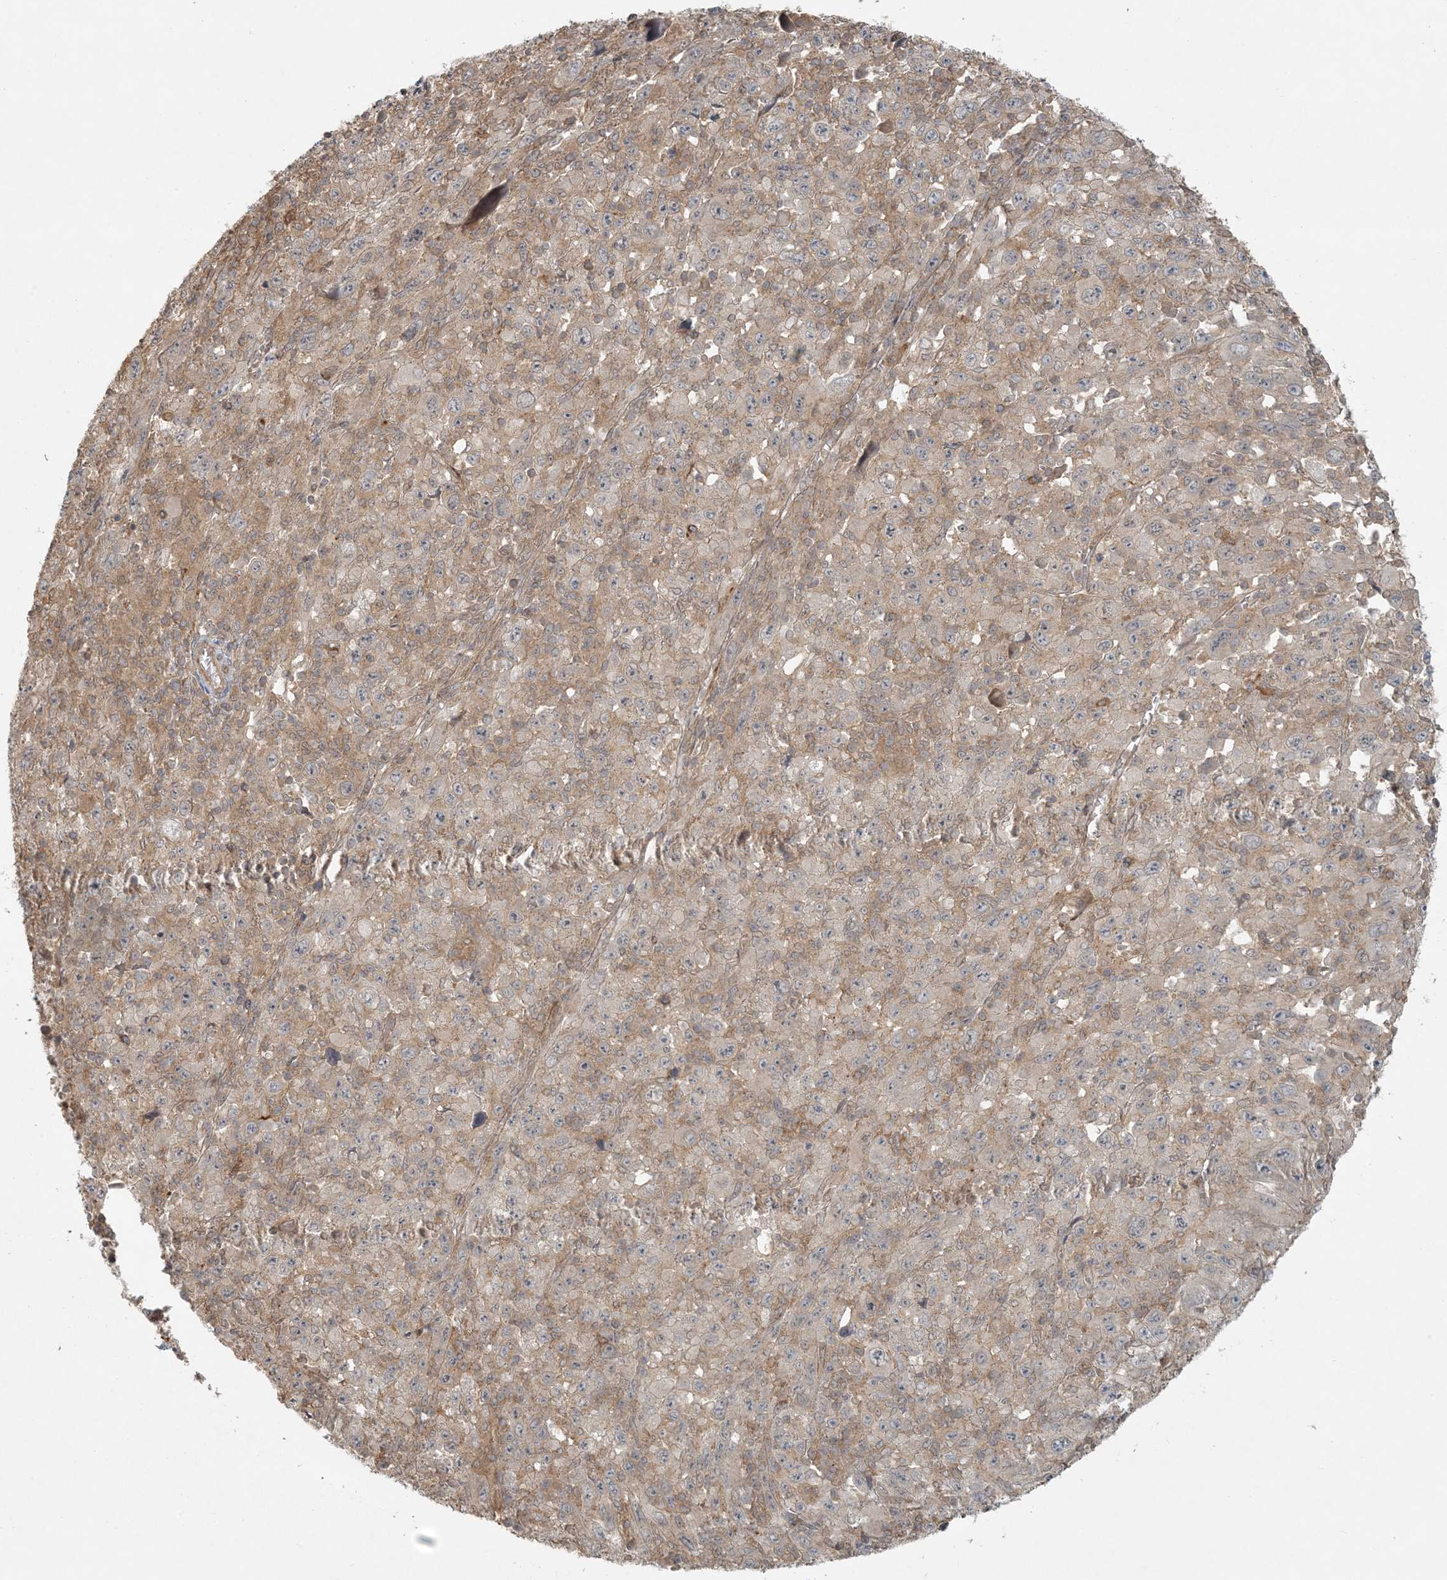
{"staining": {"intensity": "moderate", "quantity": "<25%", "location": "cytoplasmic/membranous"}, "tissue": "melanoma", "cell_type": "Tumor cells", "image_type": "cancer", "snomed": [{"axis": "morphology", "description": "Malignant melanoma, Metastatic site"}, {"axis": "topography", "description": "Skin"}], "caption": "Immunohistochemistry (IHC) of malignant melanoma (metastatic site) exhibits low levels of moderate cytoplasmic/membranous staining in approximately <25% of tumor cells.", "gene": "OBI1", "patient": {"sex": "female", "age": 56}}